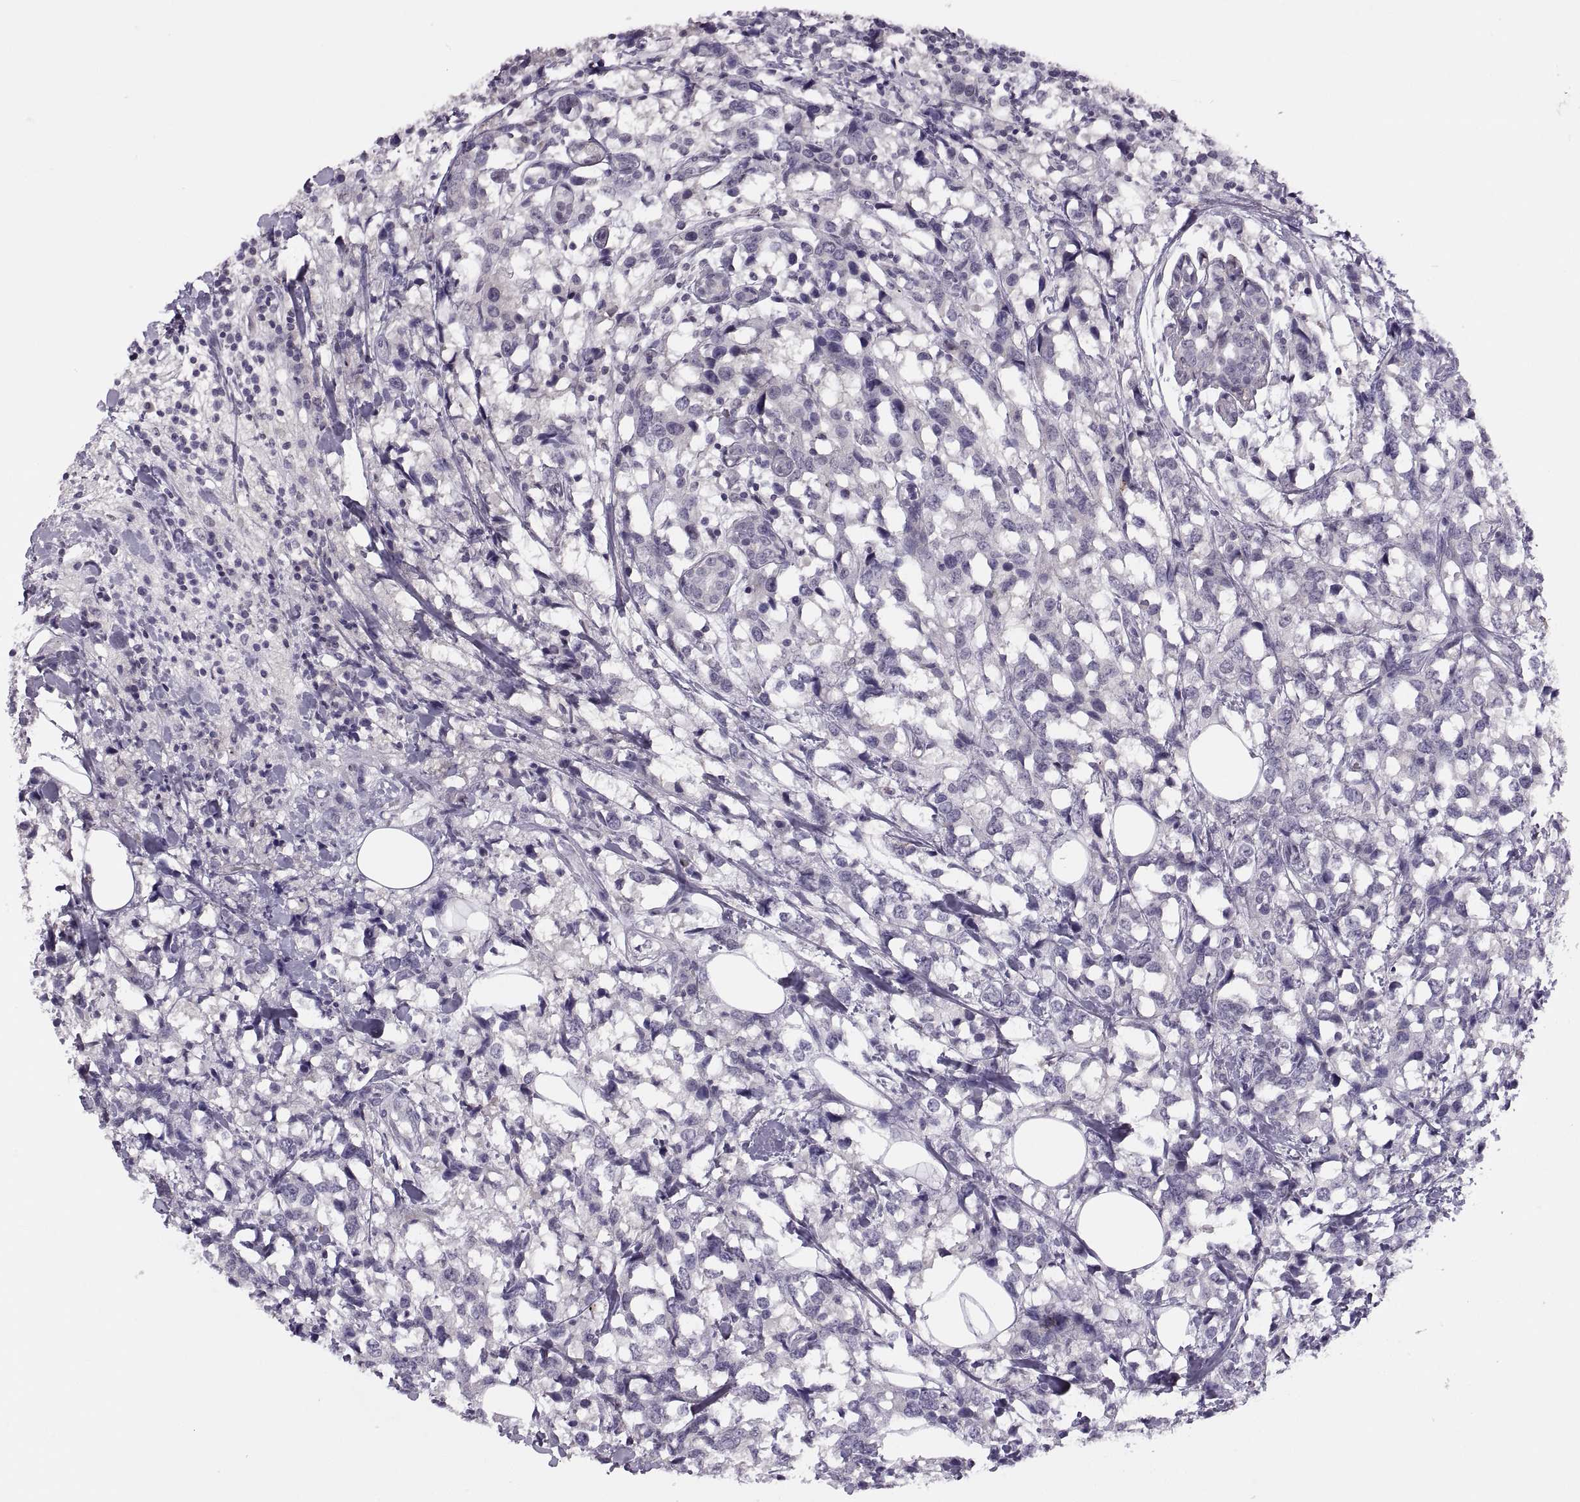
{"staining": {"intensity": "negative", "quantity": "none", "location": "none"}, "tissue": "breast cancer", "cell_type": "Tumor cells", "image_type": "cancer", "snomed": [{"axis": "morphology", "description": "Lobular carcinoma"}, {"axis": "topography", "description": "Breast"}], "caption": "This image is of lobular carcinoma (breast) stained with immunohistochemistry to label a protein in brown with the nuclei are counter-stained blue. There is no staining in tumor cells. (DAB IHC with hematoxylin counter stain).", "gene": "CHCT1", "patient": {"sex": "female", "age": 59}}